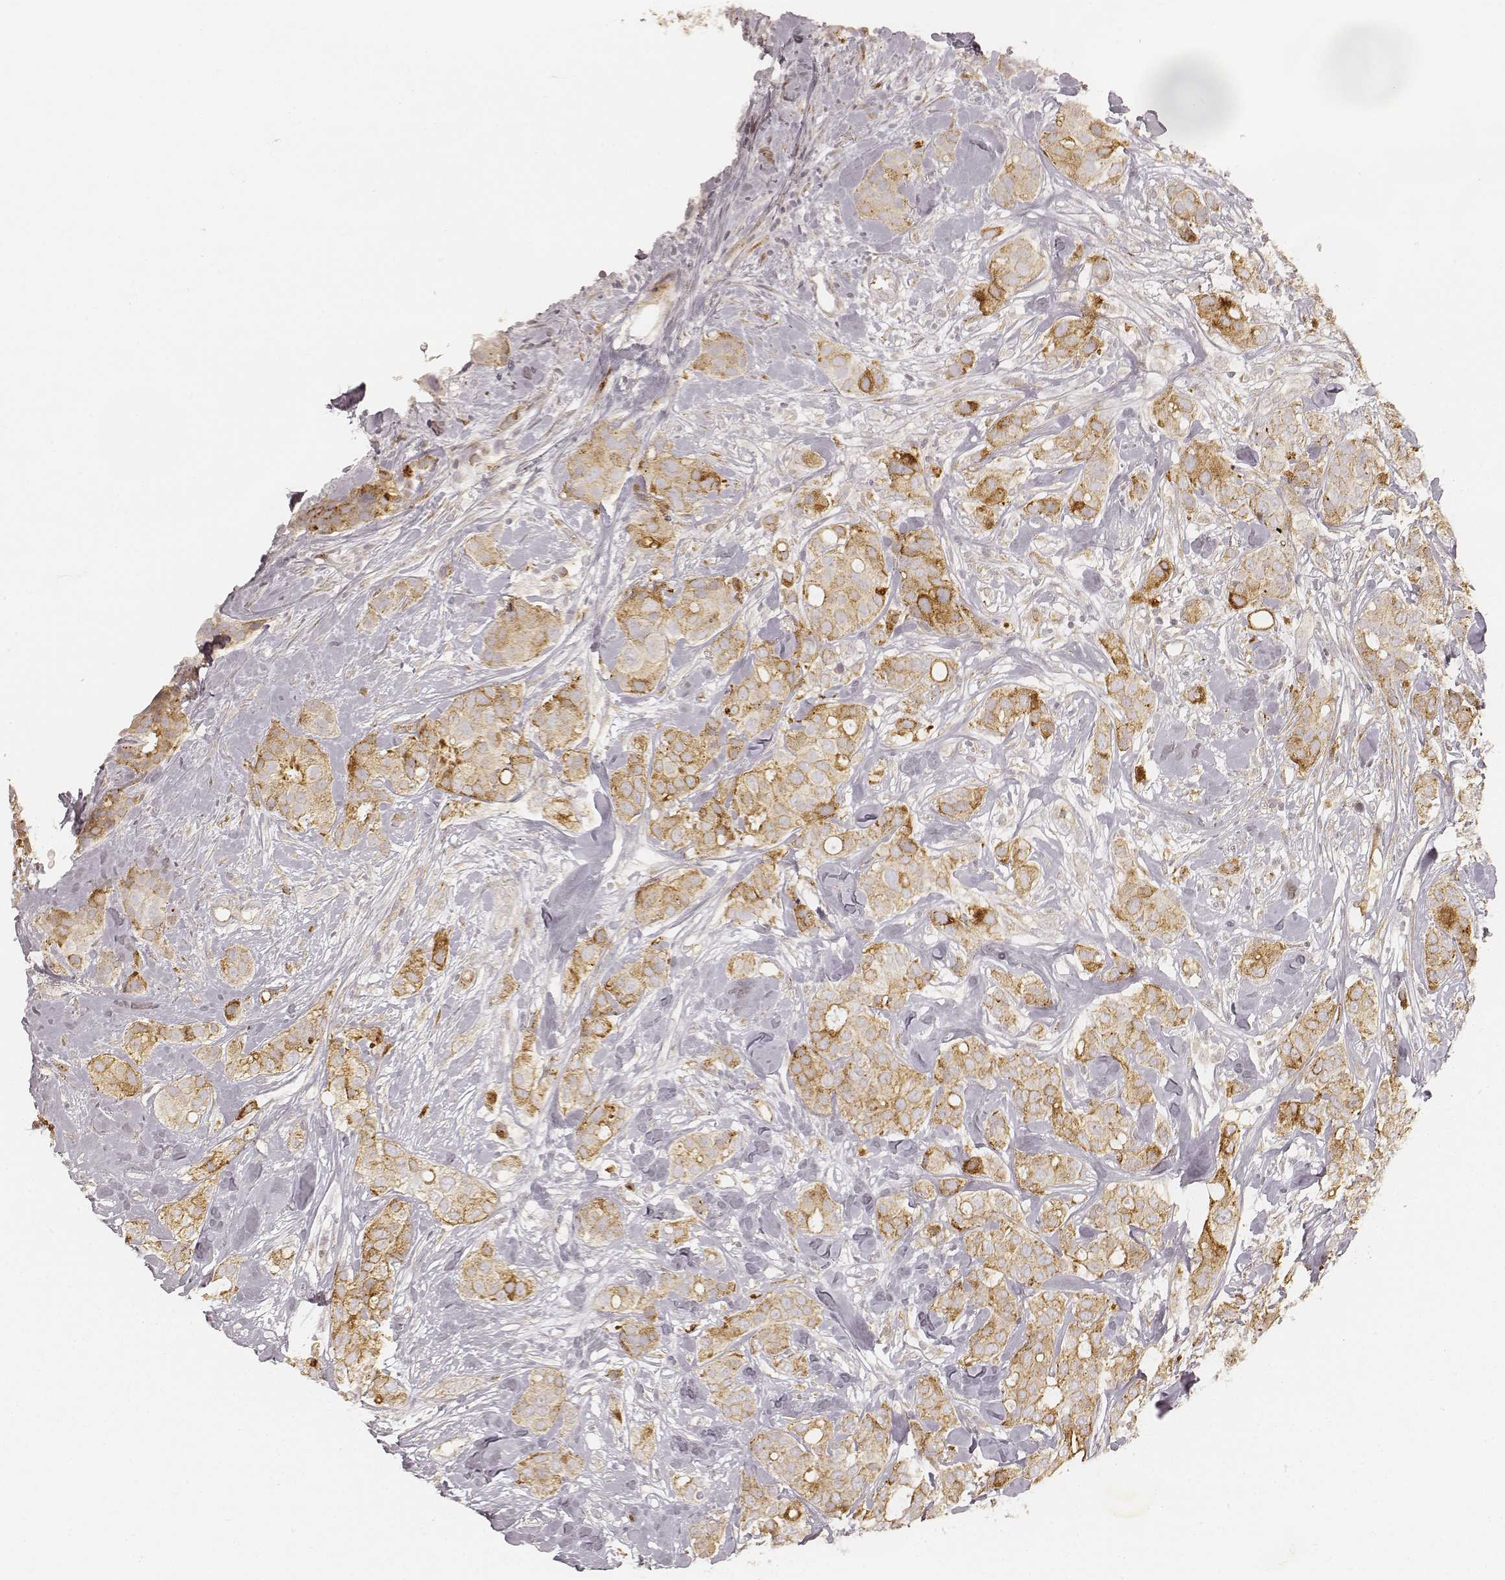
{"staining": {"intensity": "moderate", "quantity": ">75%", "location": "cytoplasmic/membranous"}, "tissue": "breast cancer", "cell_type": "Tumor cells", "image_type": "cancer", "snomed": [{"axis": "morphology", "description": "Duct carcinoma"}, {"axis": "topography", "description": "Breast"}], "caption": "This is an image of IHC staining of invasive ductal carcinoma (breast), which shows moderate staining in the cytoplasmic/membranous of tumor cells.", "gene": "GORASP2", "patient": {"sex": "female", "age": 43}}